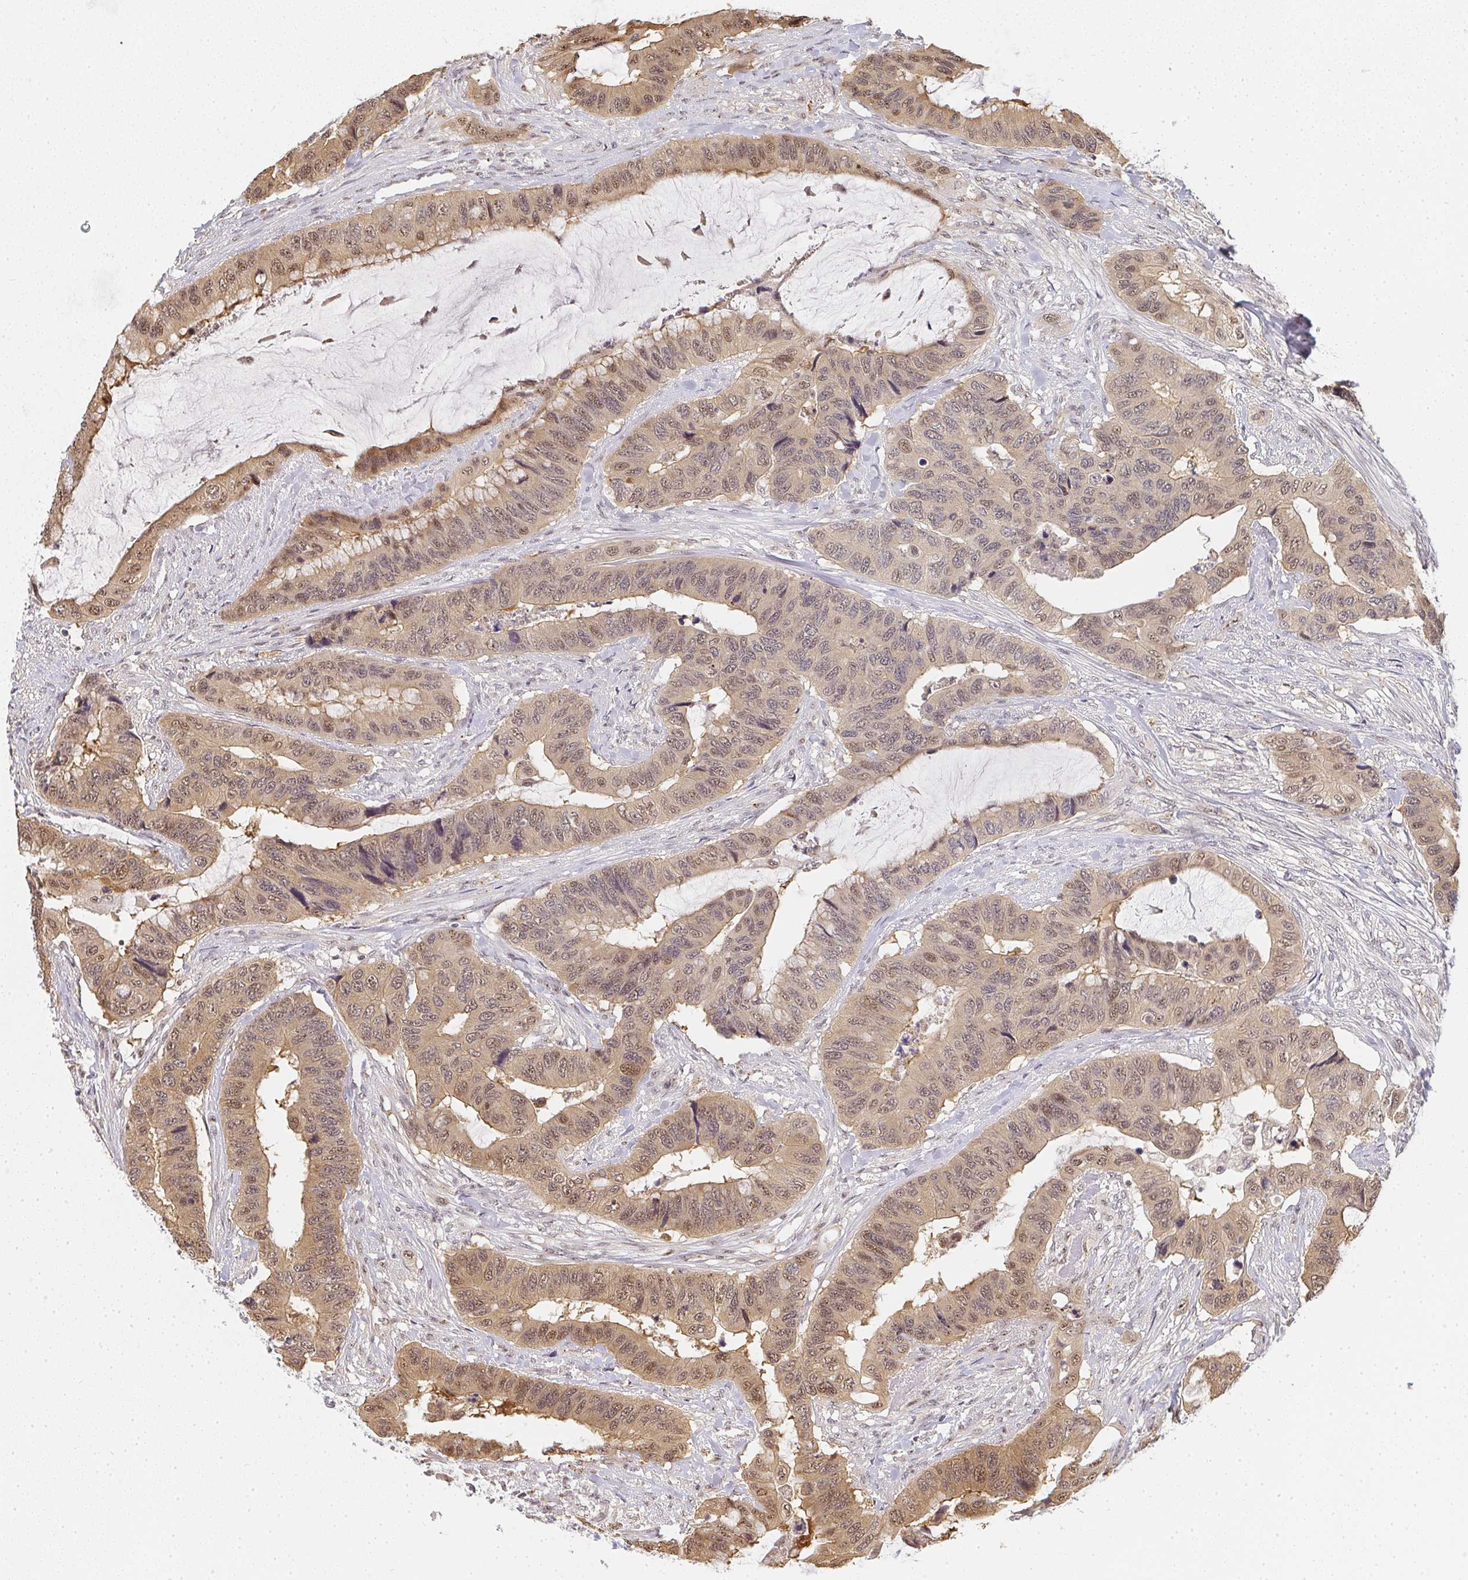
{"staining": {"intensity": "weak", "quantity": ">75%", "location": "cytoplasmic/membranous,nuclear"}, "tissue": "colorectal cancer", "cell_type": "Tumor cells", "image_type": "cancer", "snomed": [{"axis": "morphology", "description": "Adenocarcinoma, NOS"}, {"axis": "topography", "description": "Rectum"}], "caption": "Colorectal cancer was stained to show a protein in brown. There is low levels of weak cytoplasmic/membranous and nuclear positivity in approximately >75% of tumor cells. (brown staining indicates protein expression, while blue staining denotes nuclei).", "gene": "SLC35B3", "patient": {"sex": "female", "age": 59}}